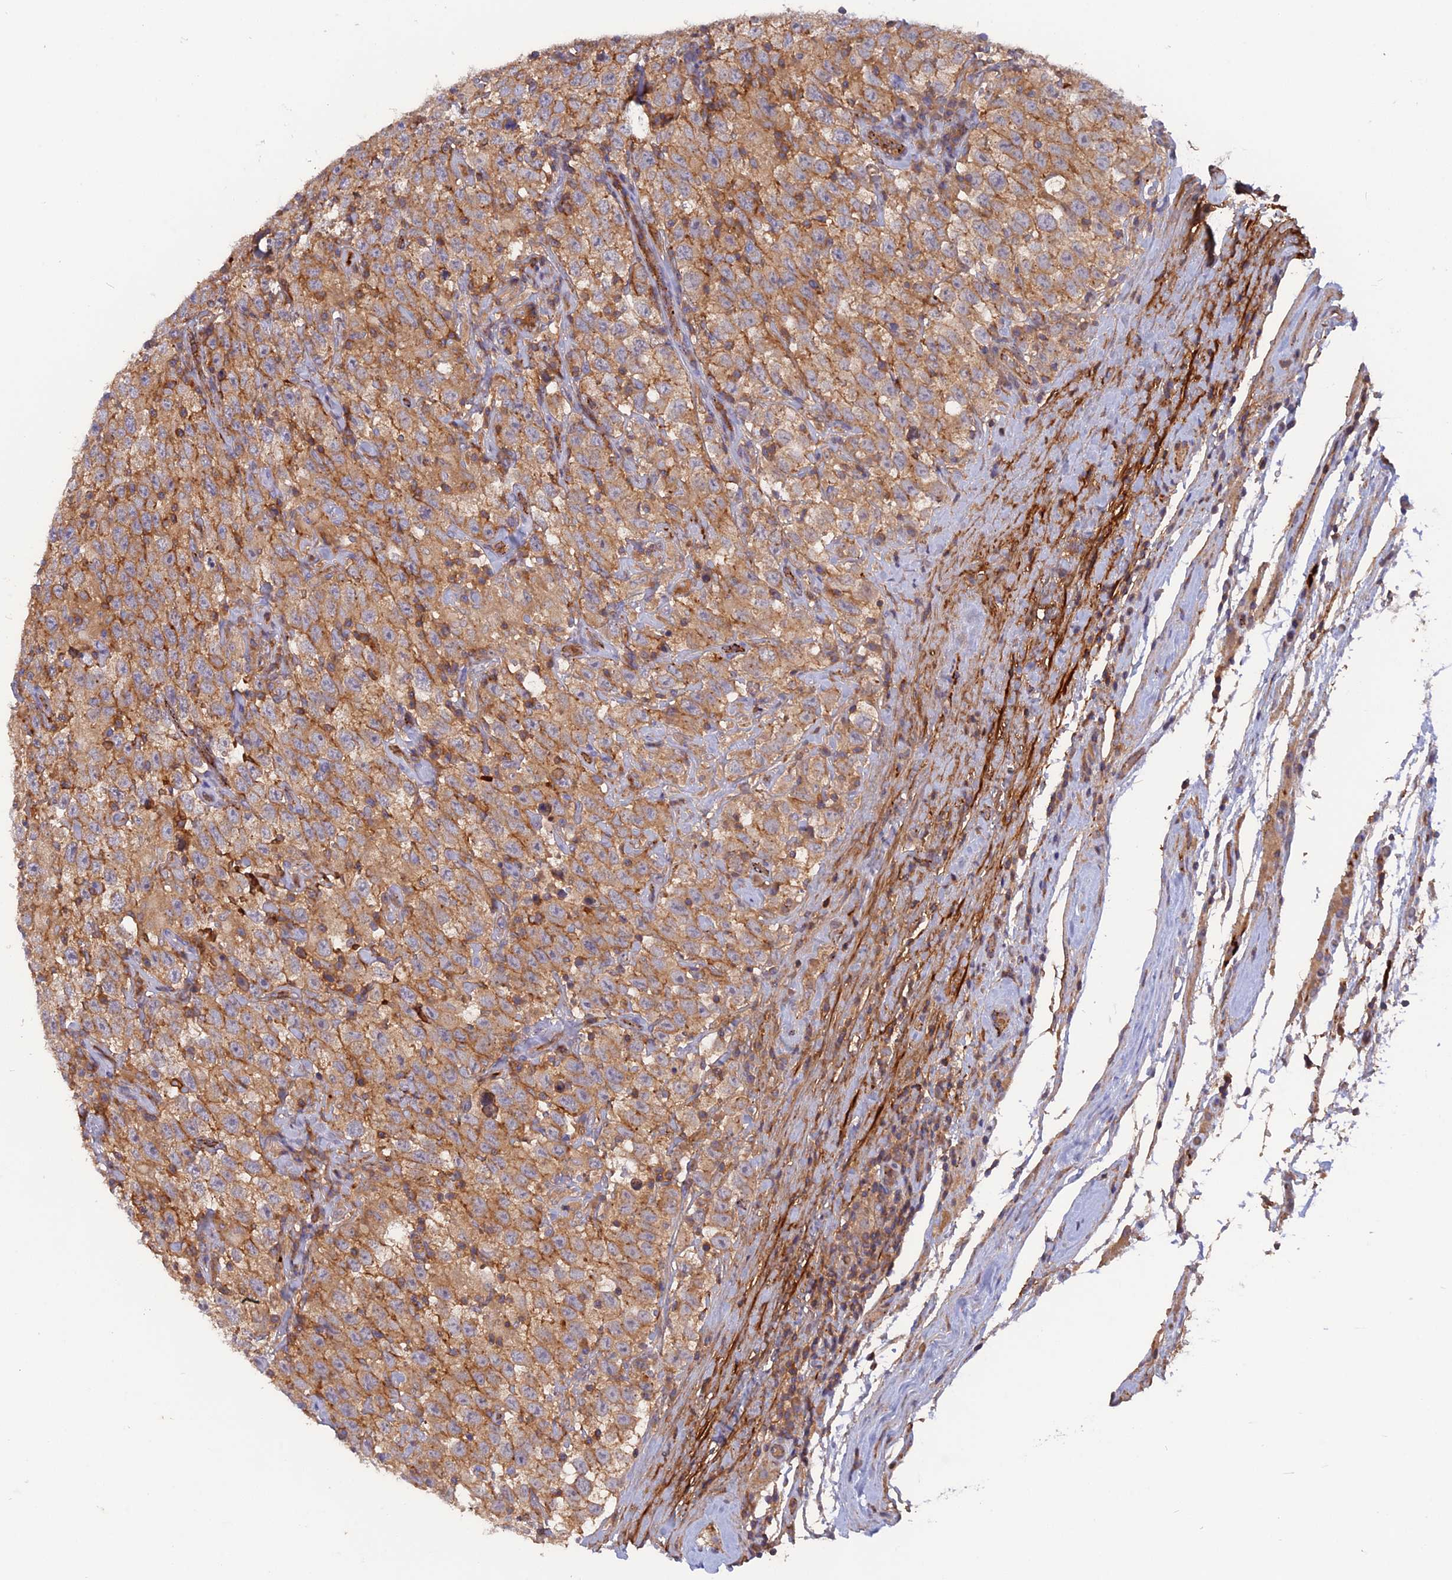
{"staining": {"intensity": "moderate", "quantity": ">75%", "location": "cytoplasmic/membranous"}, "tissue": "testis cancer", "cell_type": "Tumor cells", "image_type": "cancer", "snomed": [{"axis": "morphology", "description": "Seminoma, NOS"}, {"axis": "topography", "description": "Testis"}], "caption": "Protein expression analysis of seminoma (testis) demonstrates moderate cytoplasmic/membranous expression in about >75% of tumor cells.", "gene": "CPNE7", "patient": {"sex": "male", "age": 41}}